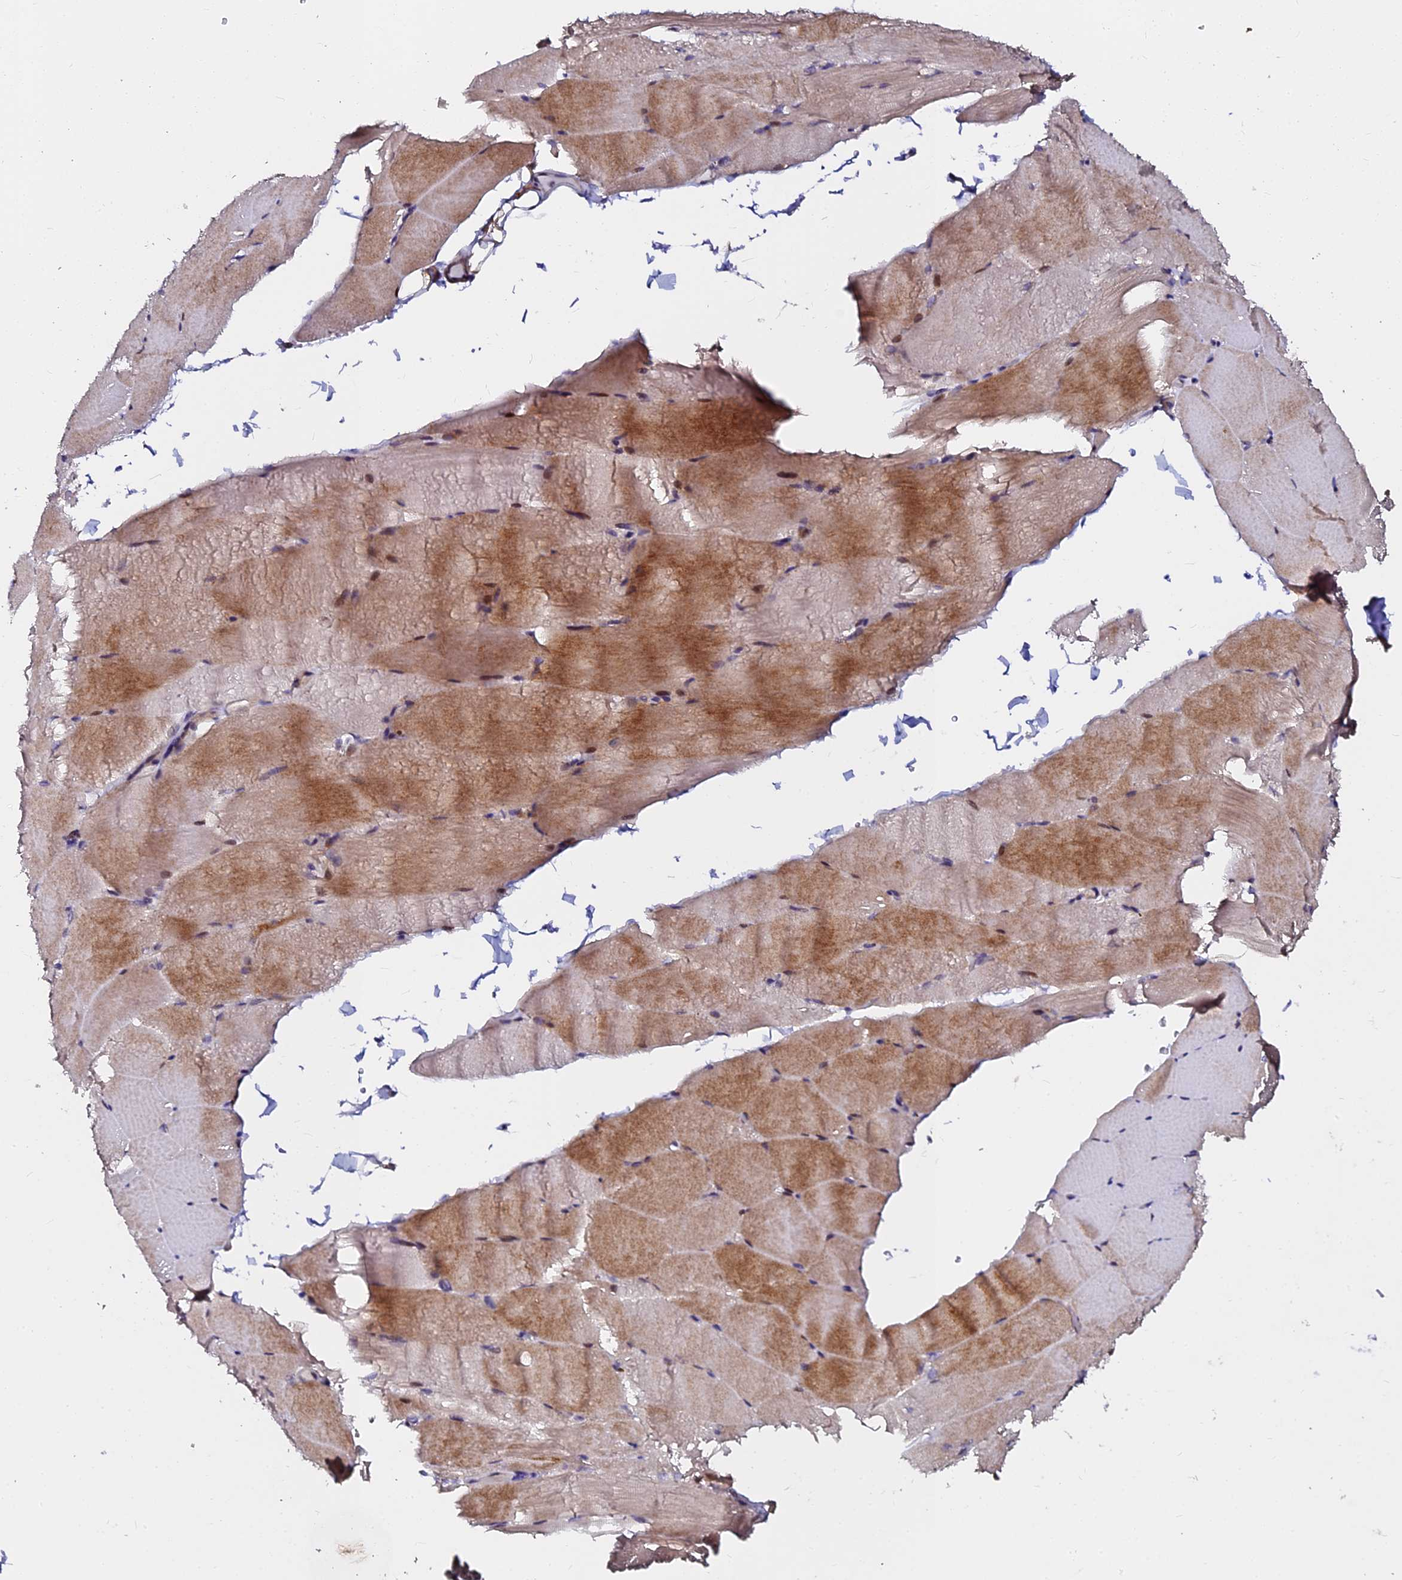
{"staining": {"intensity": "moderate", "quantity": "<25%", "location": "cytoplasmic/membranous,nuclear"}, "tissue": "skeletal muscle", "cell_type": "Myocytes", "image_type": "normal", "snomed": [{"axis": "morphology", "description": "Normal tissue, NOS"}, {"axis": "topography", "description": "Skeletal muscle"}, {"axis": "topography", "description": "Parathyroid gland"}], "caption": "Immunohistochemistry (IHC) image of unremarkable human skeletal muscle stained for a protein (brown), which exhibits low levels of moderate cytoplasmic/membranous,nuclear positivity in about <25% of myocytes.", "gene": "GPN3", "patient": {"sex": "female", "age": 37}}